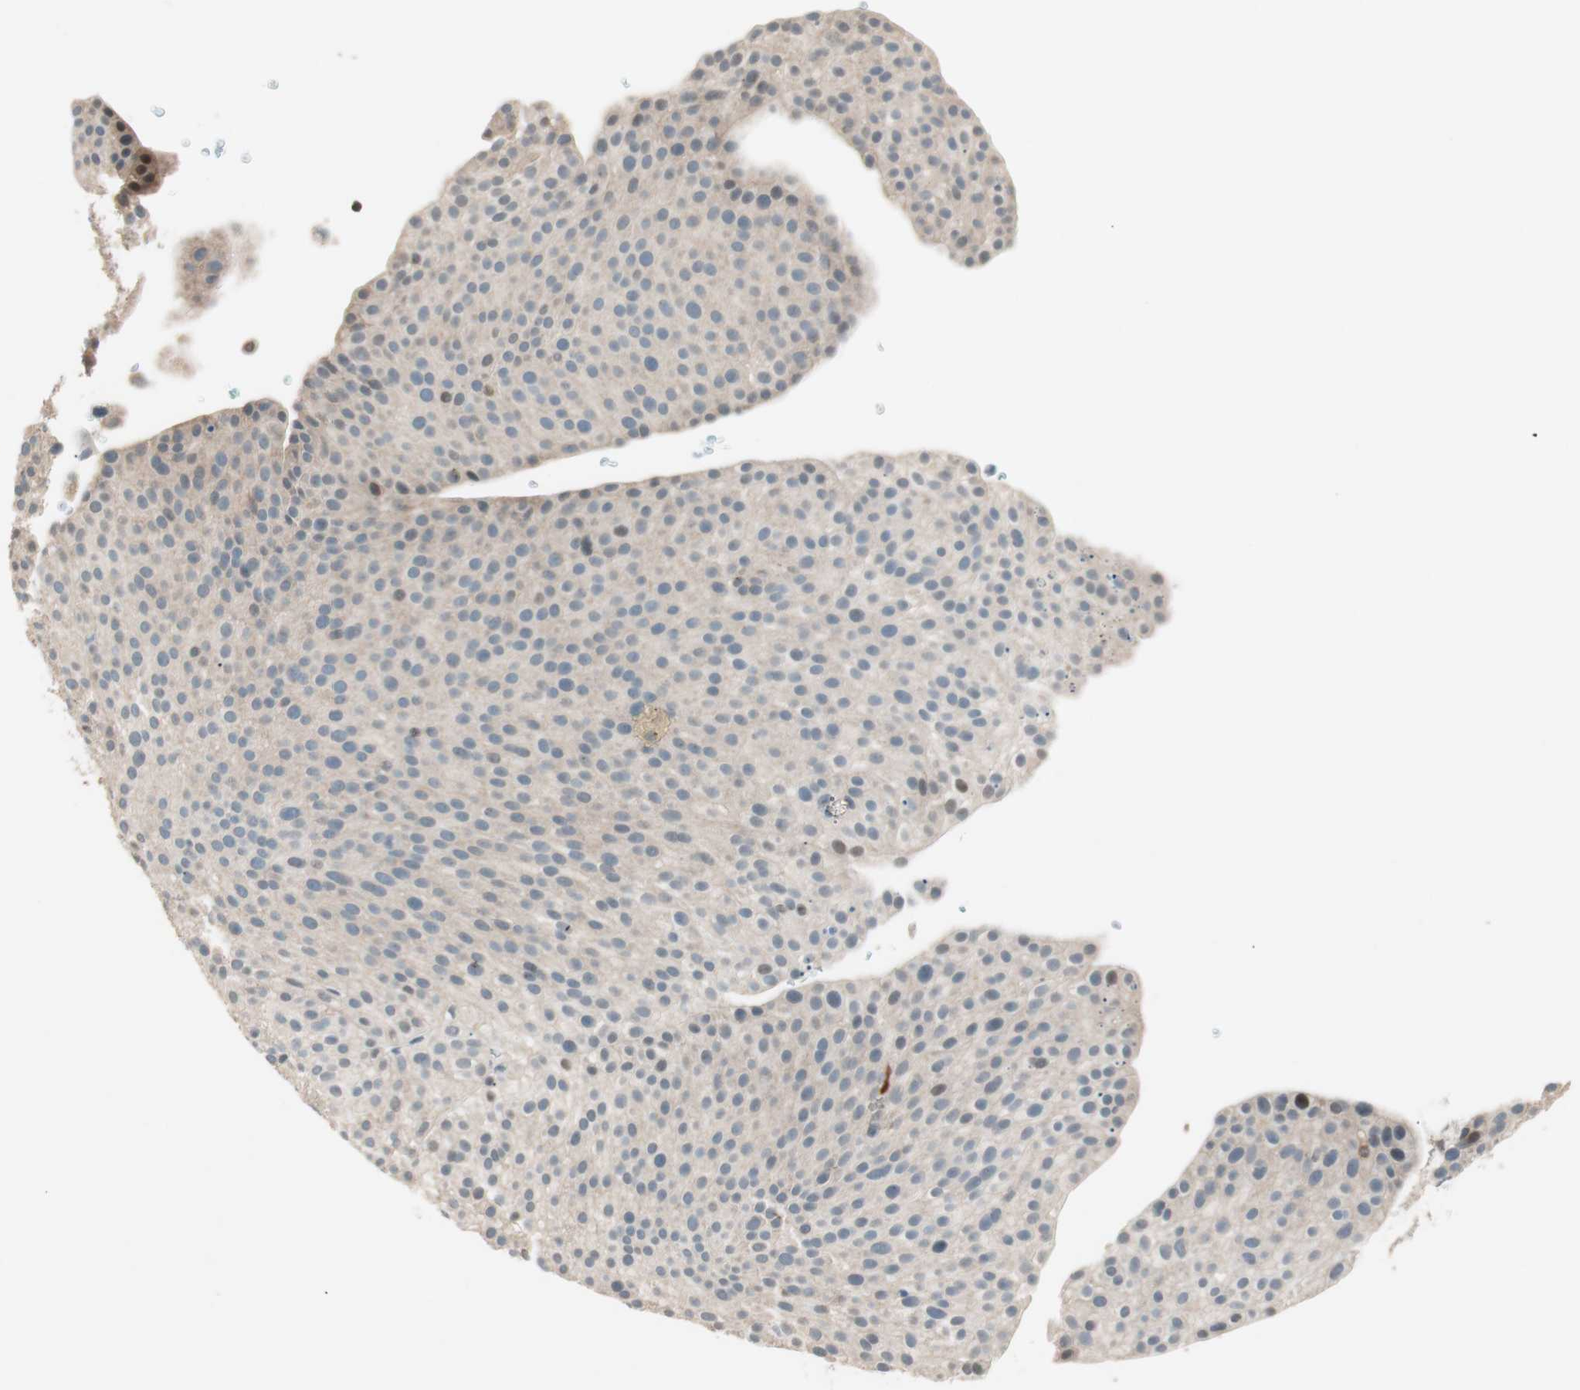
{"staining": {"intensity": "weak", "quantity": ">75%", "location": "cytoplasmic/membranous"}, "tissue": "urothelial cancer", "cell_type": "Tumor cells", "image_type": "cancer", "snomed": [{"axis": "morphology", "description": "Urothelial carcinoma, Low grade"}, {"axis": "topography", "description": "Smooth muscle"}, {"axis": "topography", "description": "Urinary bladder"}], "caption": "Tumor cells show low levels of weak cytoplasmic/membranous expression in about >75% of cells in human urothelial cancer.", "gene": "BIN1", "patient": {"sex": "male", "age": 60}}